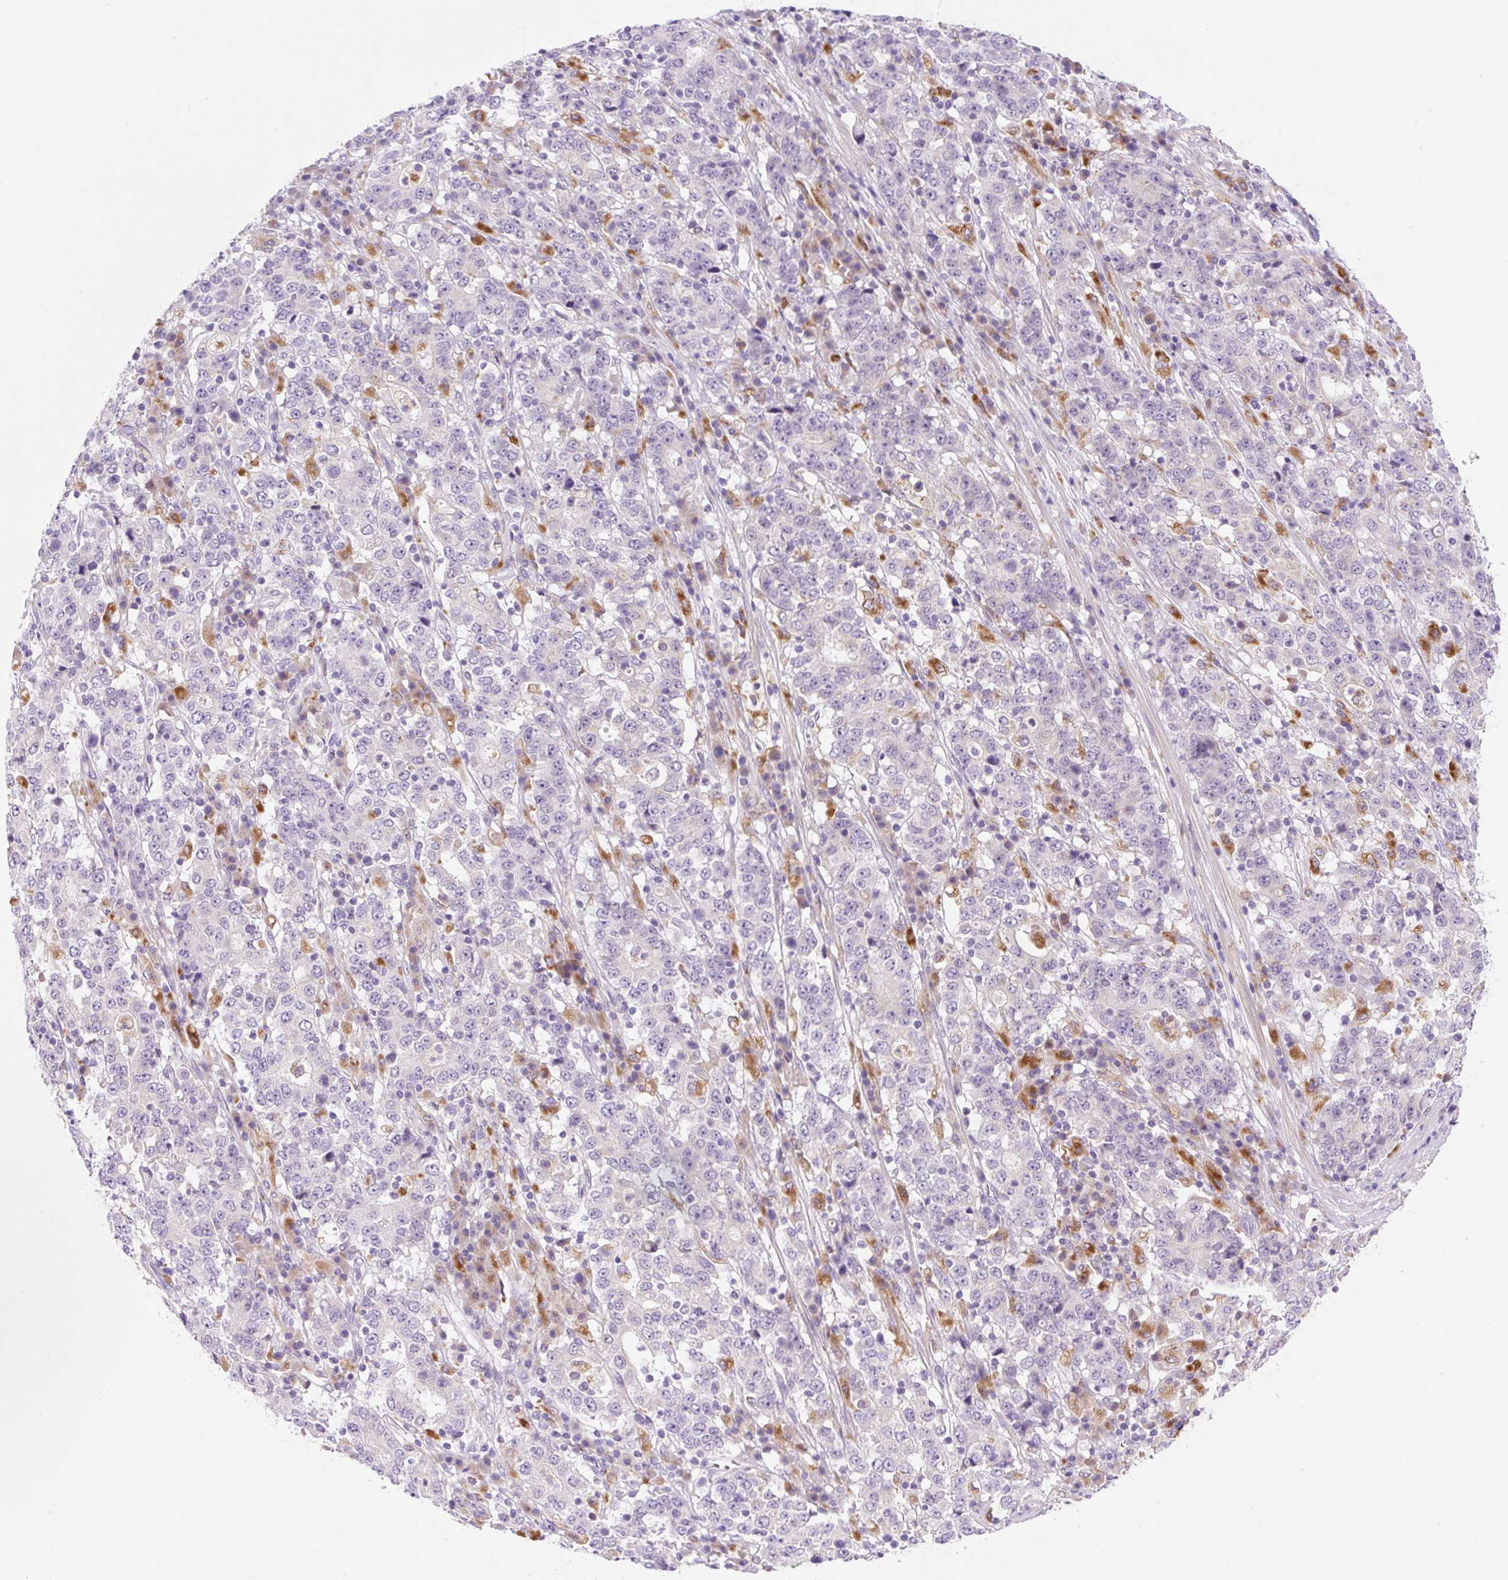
{"staining": {"intensity": "negative", "quantity": "none", "location": "none"}, "tissue": "stomach cancer", "cell_type": "Tumor cells", "image_type": "cancer", "snomed": [{"axis": "morphology", "description": "Adenocarcinoma, NOS"}, {"axis": "topography", "description": "Stomach"}], "caption": "Immunohistochemical staining of human stomach cancer (adenocarcinoma) reveals no significant positivity in tumor cells.", "gene": "CEBPZOS", "patient": {"sex": "male", "age": 59}}